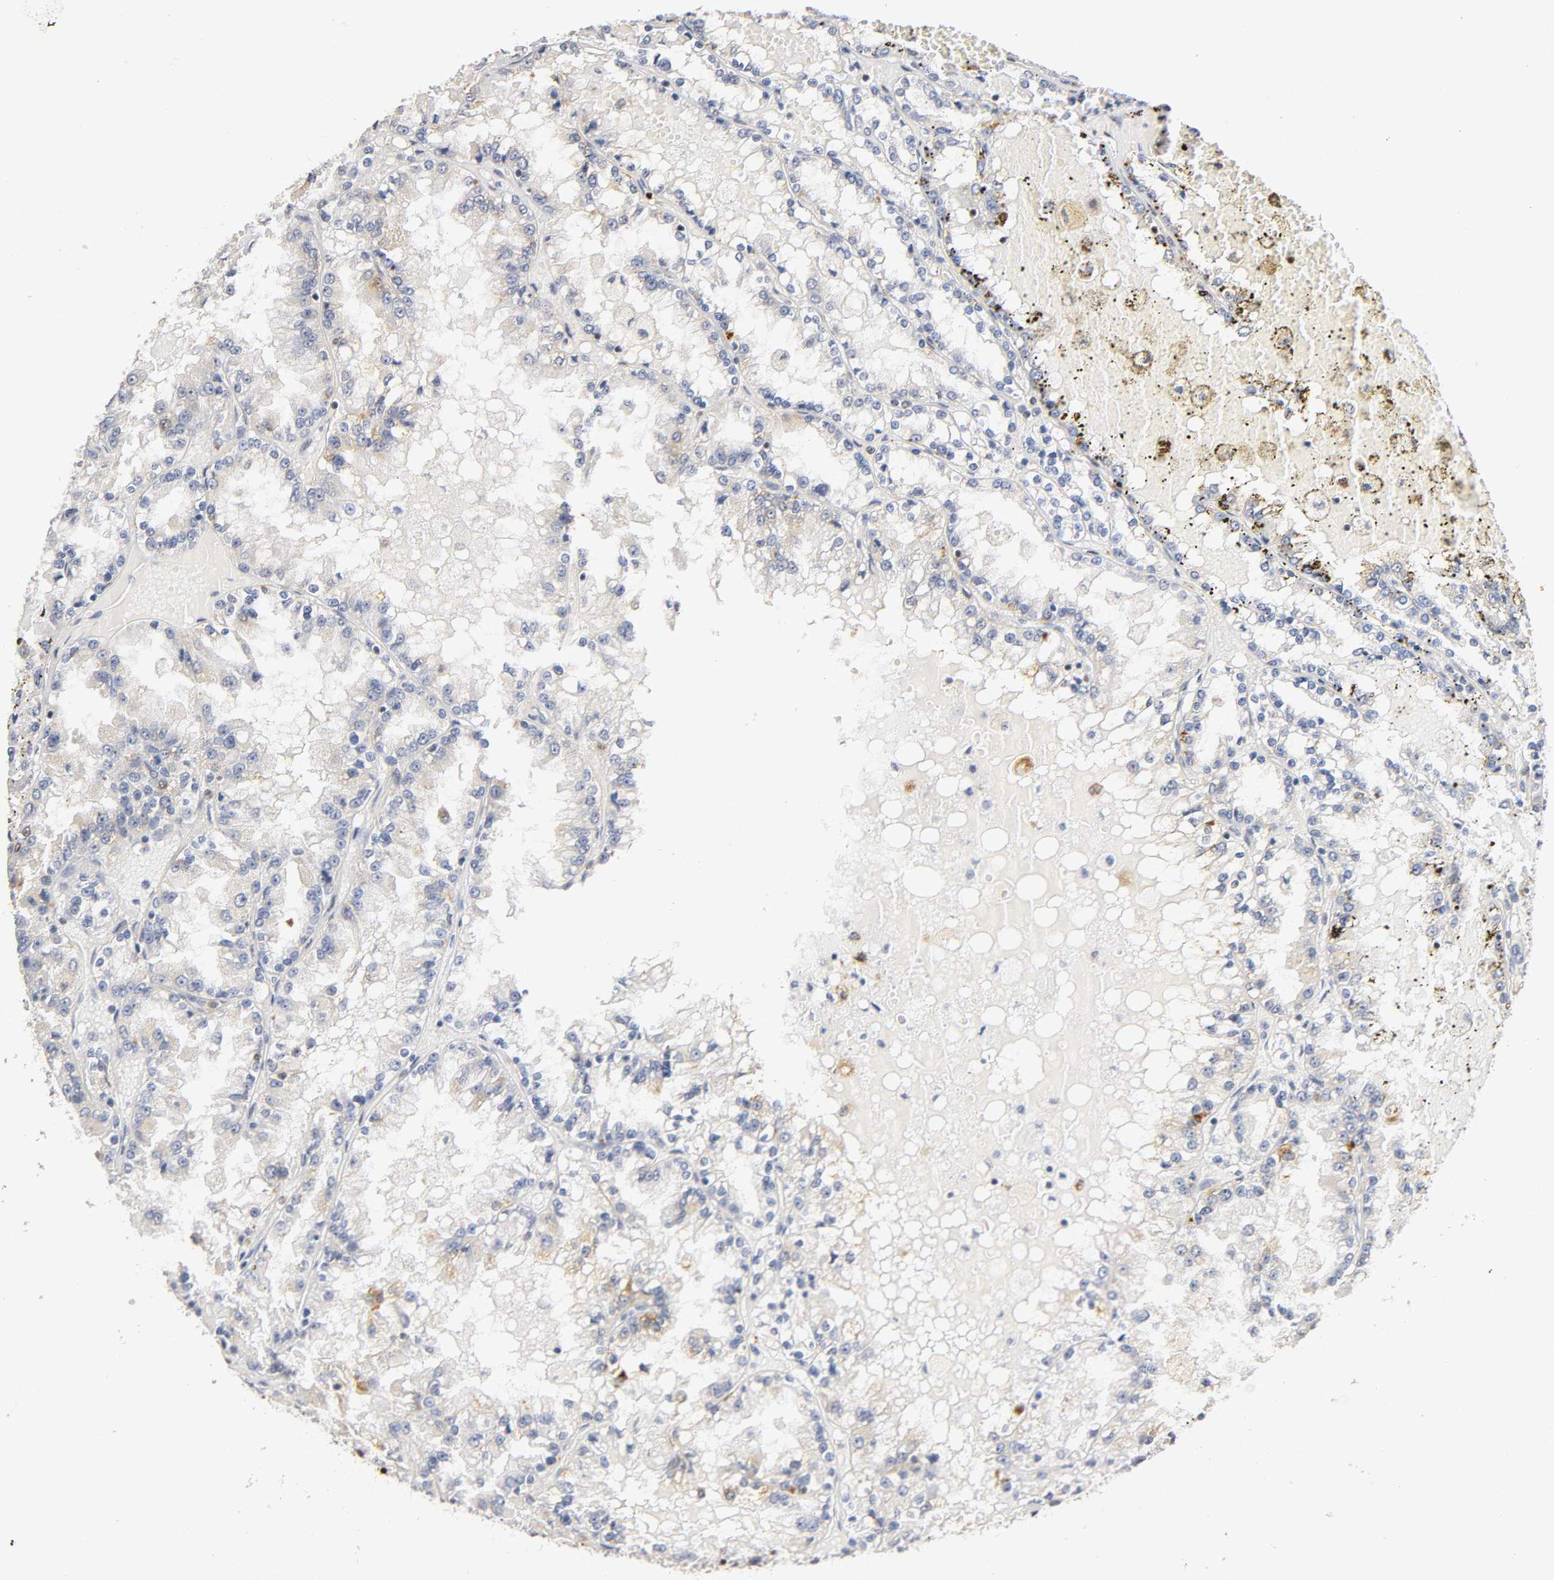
{"staining": {"intensity": "weak", "quantity": "<25%", "location": "cytoplasmic/membranous"}, "tissue": "renal cancer", "cell_type": "Tumor cells", "image_type": "cancer", "snomed": [{"axis": "morphology", "description": "Adenocarcinoma, NOS"}, {"axis": "topography", "description": "Kidney"}], "caption": "Human renal adenocarcinoma stained for a protein using immunohistochemistry reveals no positivity in tumor cells.", "gene": "RUNX1", "patient": {"sex": "female", "age": 56}}